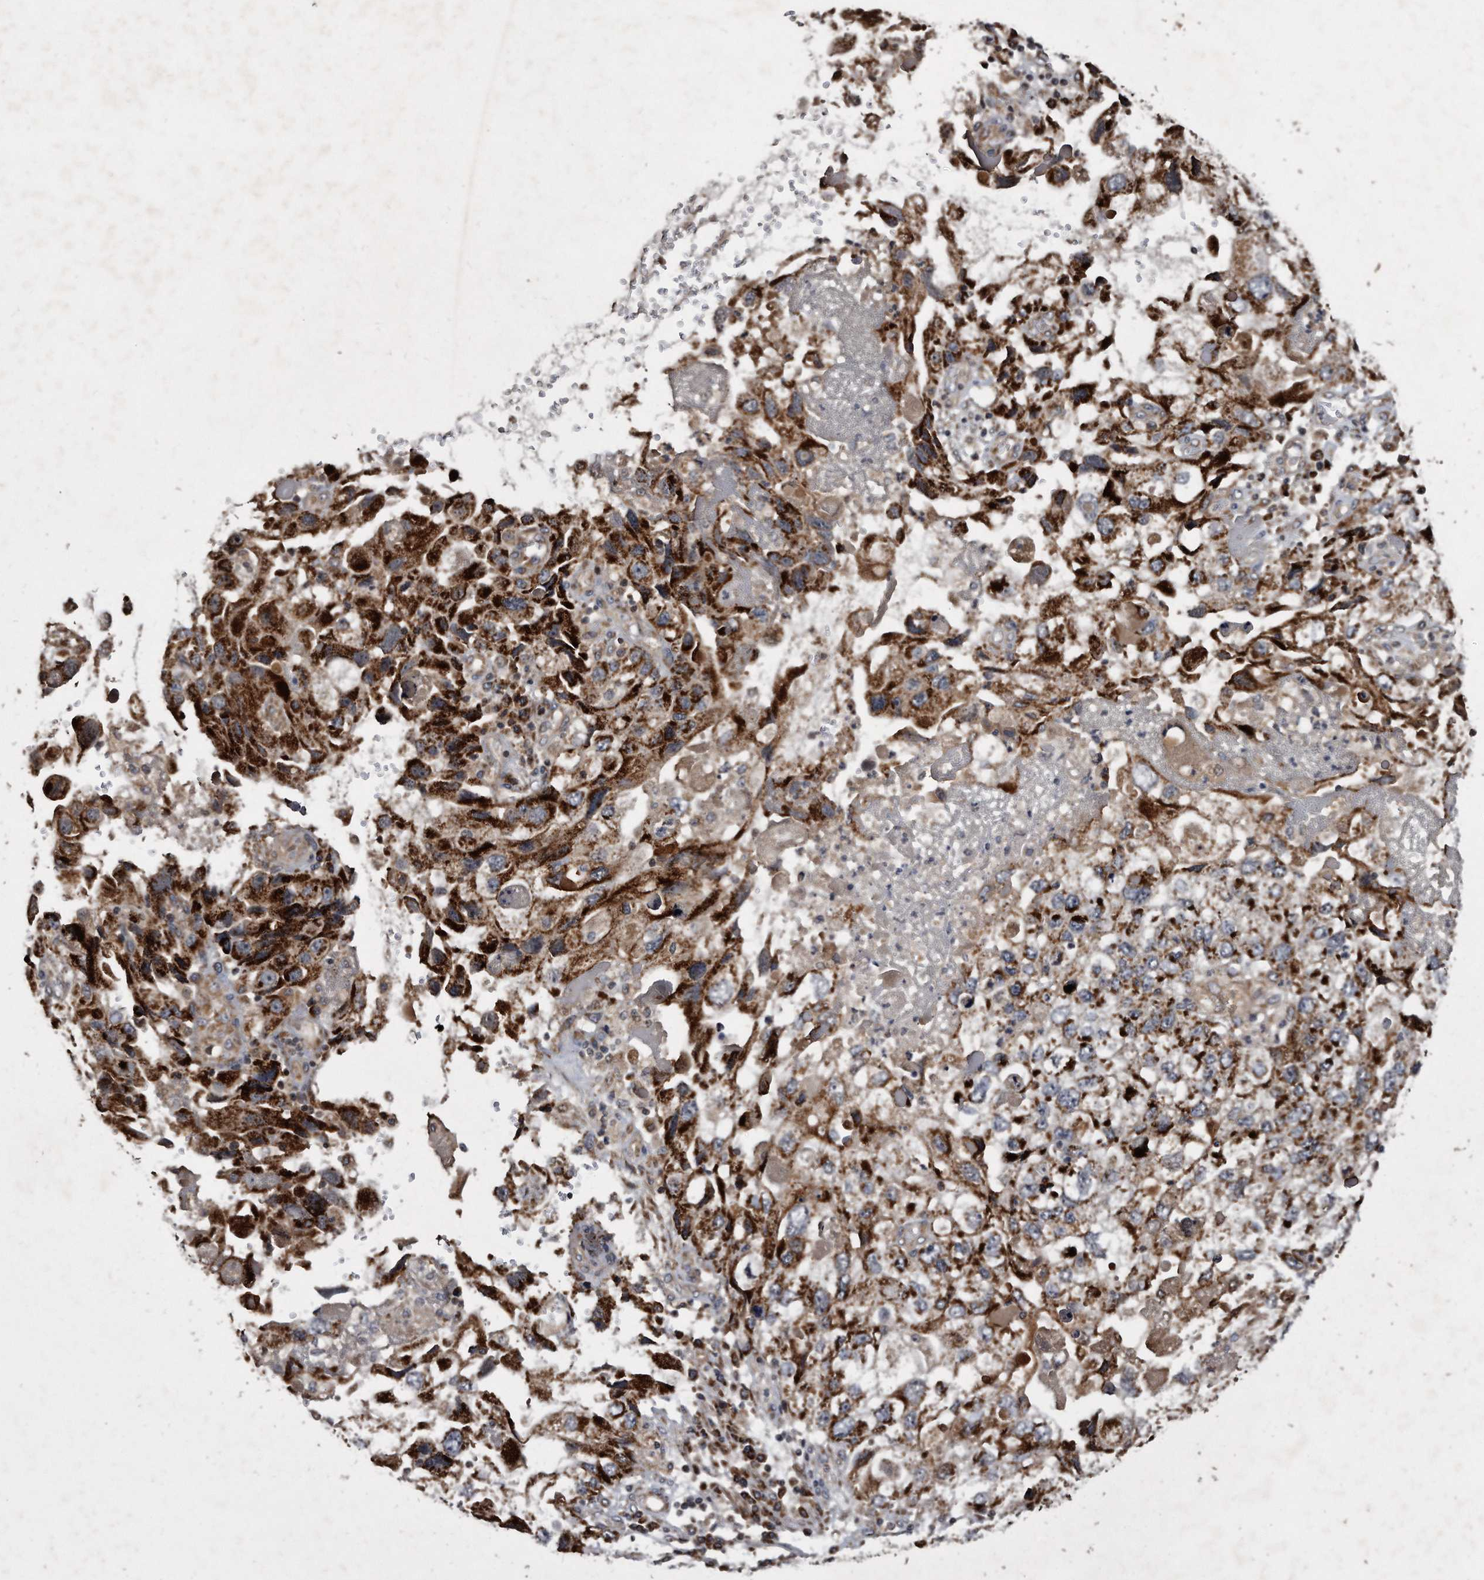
{"staining": {"intensity": "strong", "quantity": ">75%", "location": "cytoplasmic/membranous"}, "tissue": "endometrial cancer", "cell_type": "Tumor cells", "image_type": "cancer", "snomed": [{"axis": "morphology", "description": "Adenocarcinoma, NOS"}, {"axis": "topography", "description": "Endometrium"}], "caption": "Strong cytoplasmic/membranous staining for a protein is identified in about >75% of tumor cells of endometrial cancer using IHC.", "gene": "FAM136A", "patient": {"sex": "female", "age": 49}}